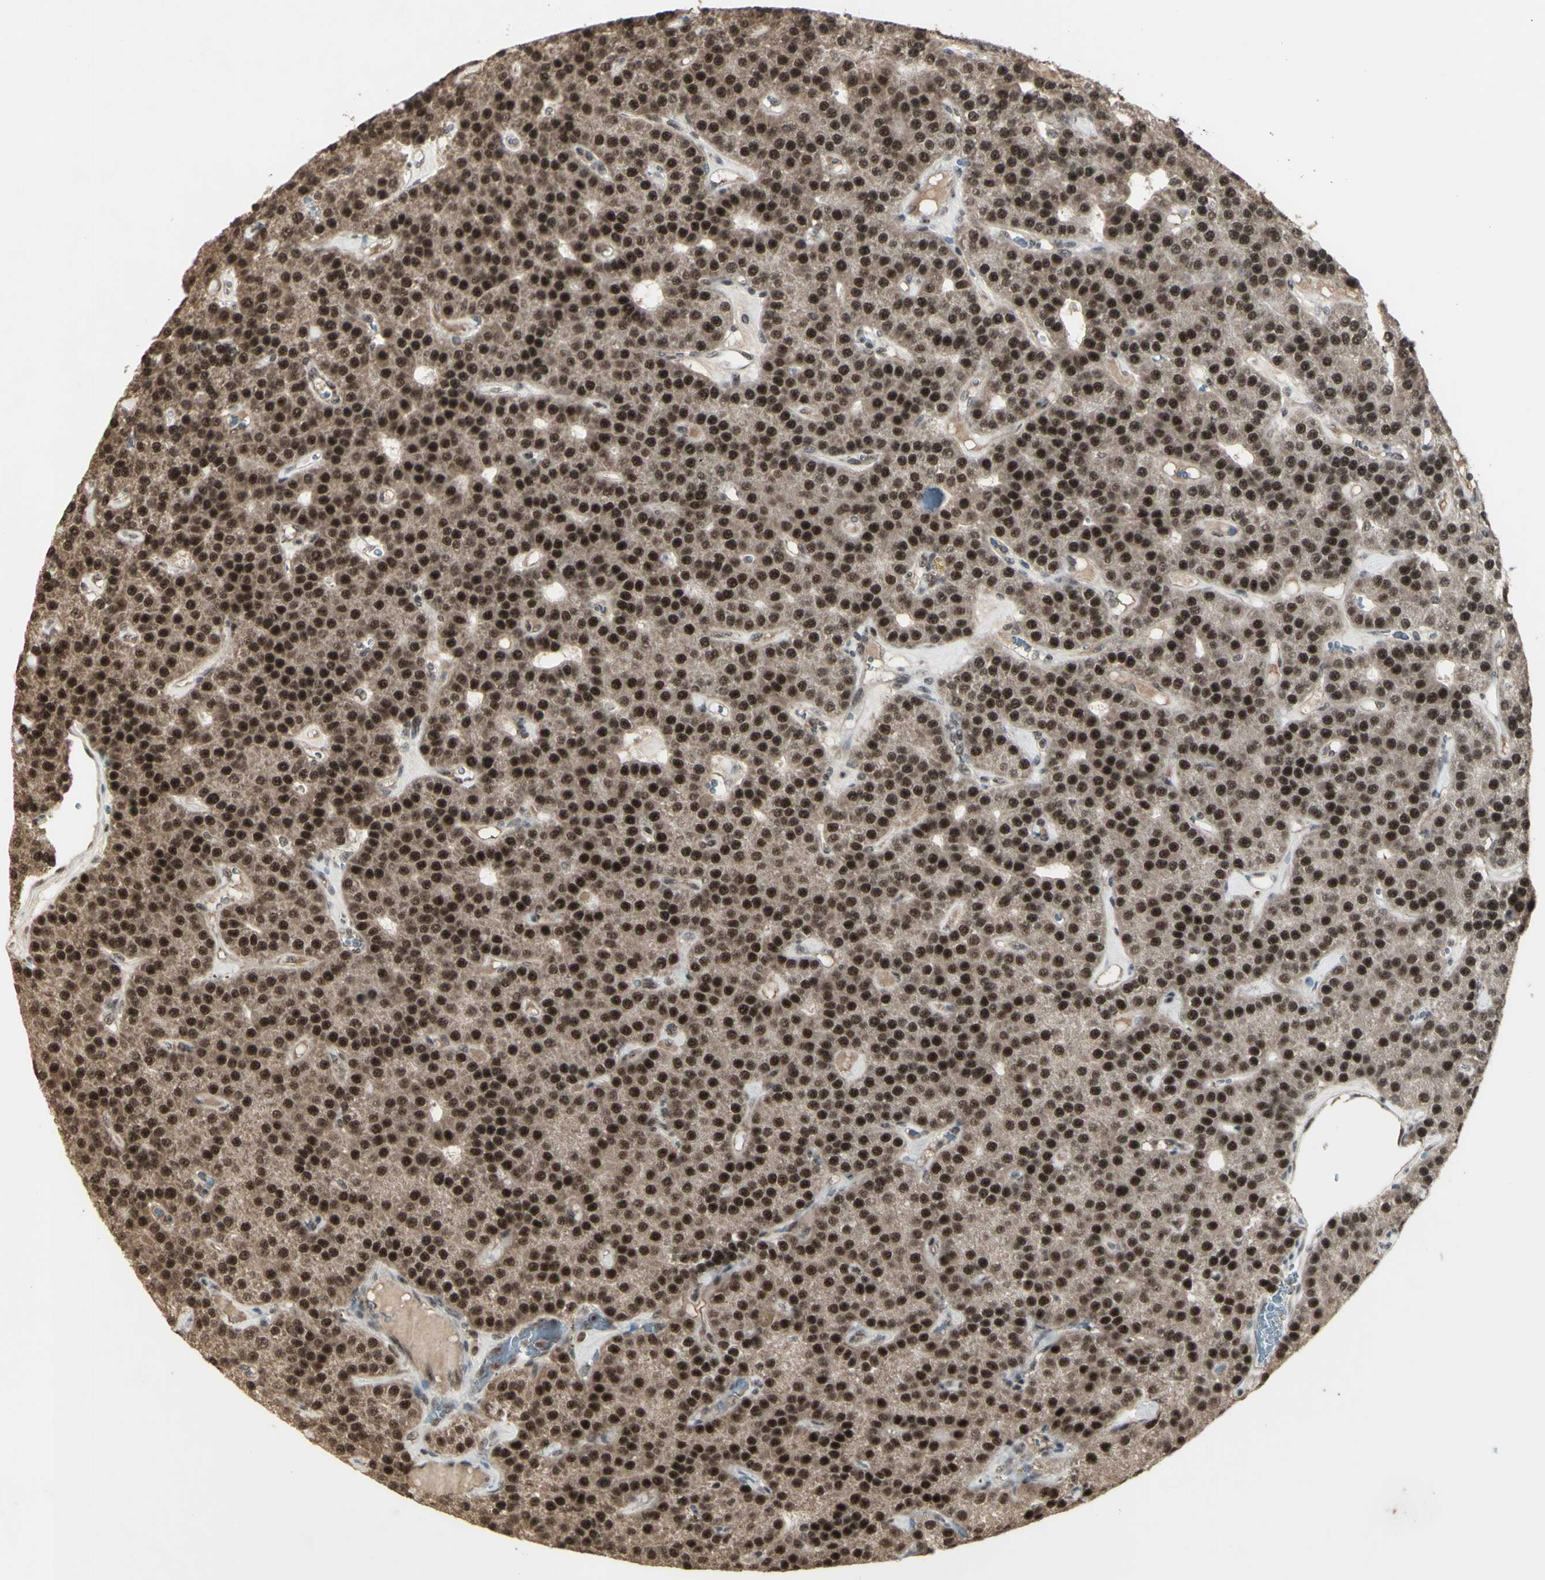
{"staining": {"intensity": "strong", "quantity": ">75%", "location": "nuclear"}, "tissue": "parathyroid gland", "cell_type": "Glandular cells", "image_type": "normal", "snomed": [{"axis": "morphology", "description": "Normal tissue, NOS"}, {"axis": "morphology", "description": "Adenoma, NOS"}, {"axis": "topography", "description": "Parathyroid gland"}], "caption": "Immunohistochemical staining of normal human parathyroid gland exhibits high levels of strong nuclear positivity in about >75% of glandular cells. The staining was performed using DAB to visualize the protein expression in brown, while the nuclei were stained in blue with hematoxylin (Magnification: 20x).", "gene": "CCNT1", "patient": {"sex": "female", "age": 86}}